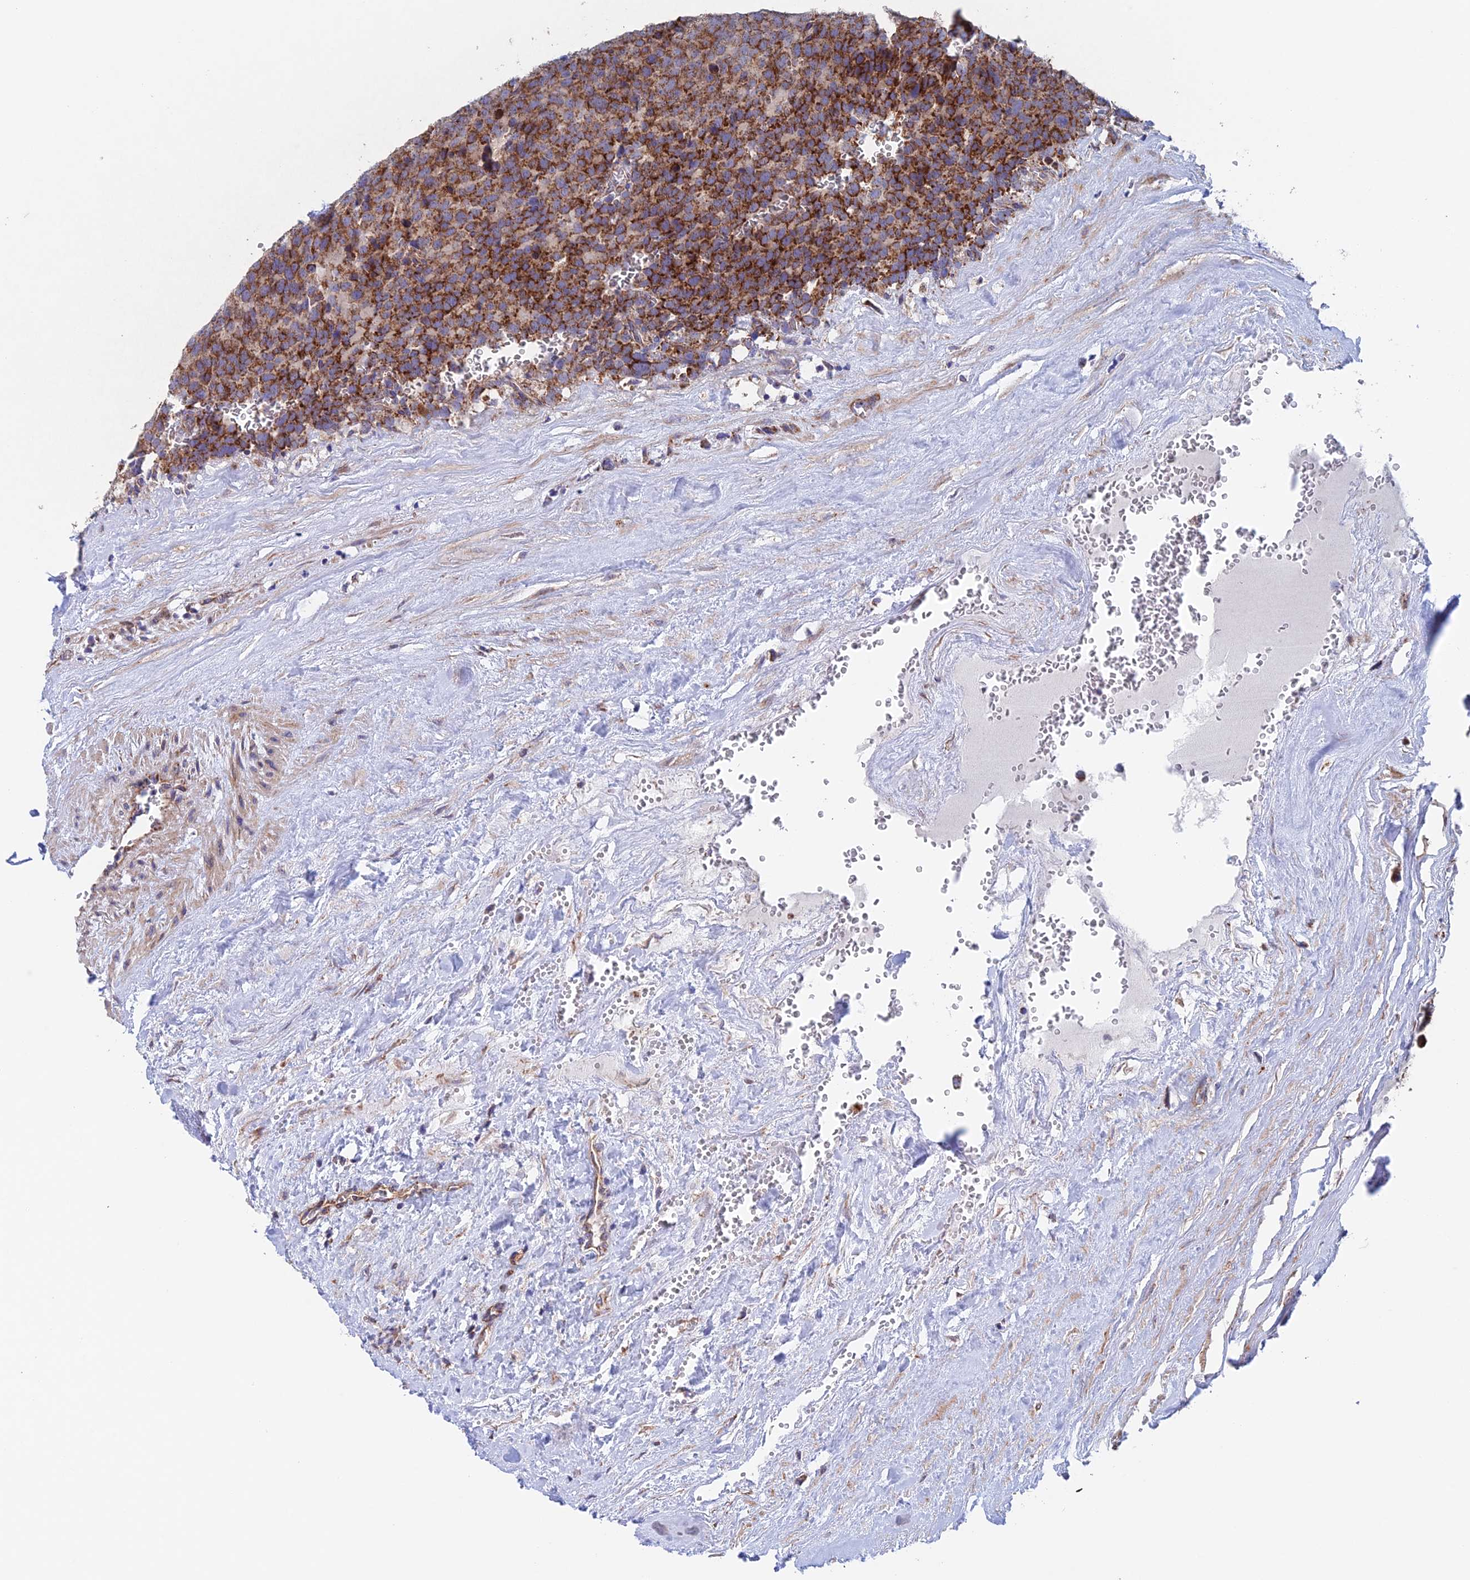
{"staining": {"intensity": "strong", "quantity": ">75%", "location": "cytoplasmic/membranous"}, "tissue": "testis cancer", "cell_type": "Tumor cells", "image_type": "cancer", "snomed": [{"axis": "morphology", "description": "Seminoma, NOS"}, {"axis": "topography", "description": "Testis"}], "caption": "High-power microscopy captured an immunohistochemistry (IHC) micrograph of testis cancer, revealing strong cytoplasmic/membranous positivity in approximately >75% of tumor cells.", "gene": "MRPL1", "patient": {"sex": "male", "age": 71}}